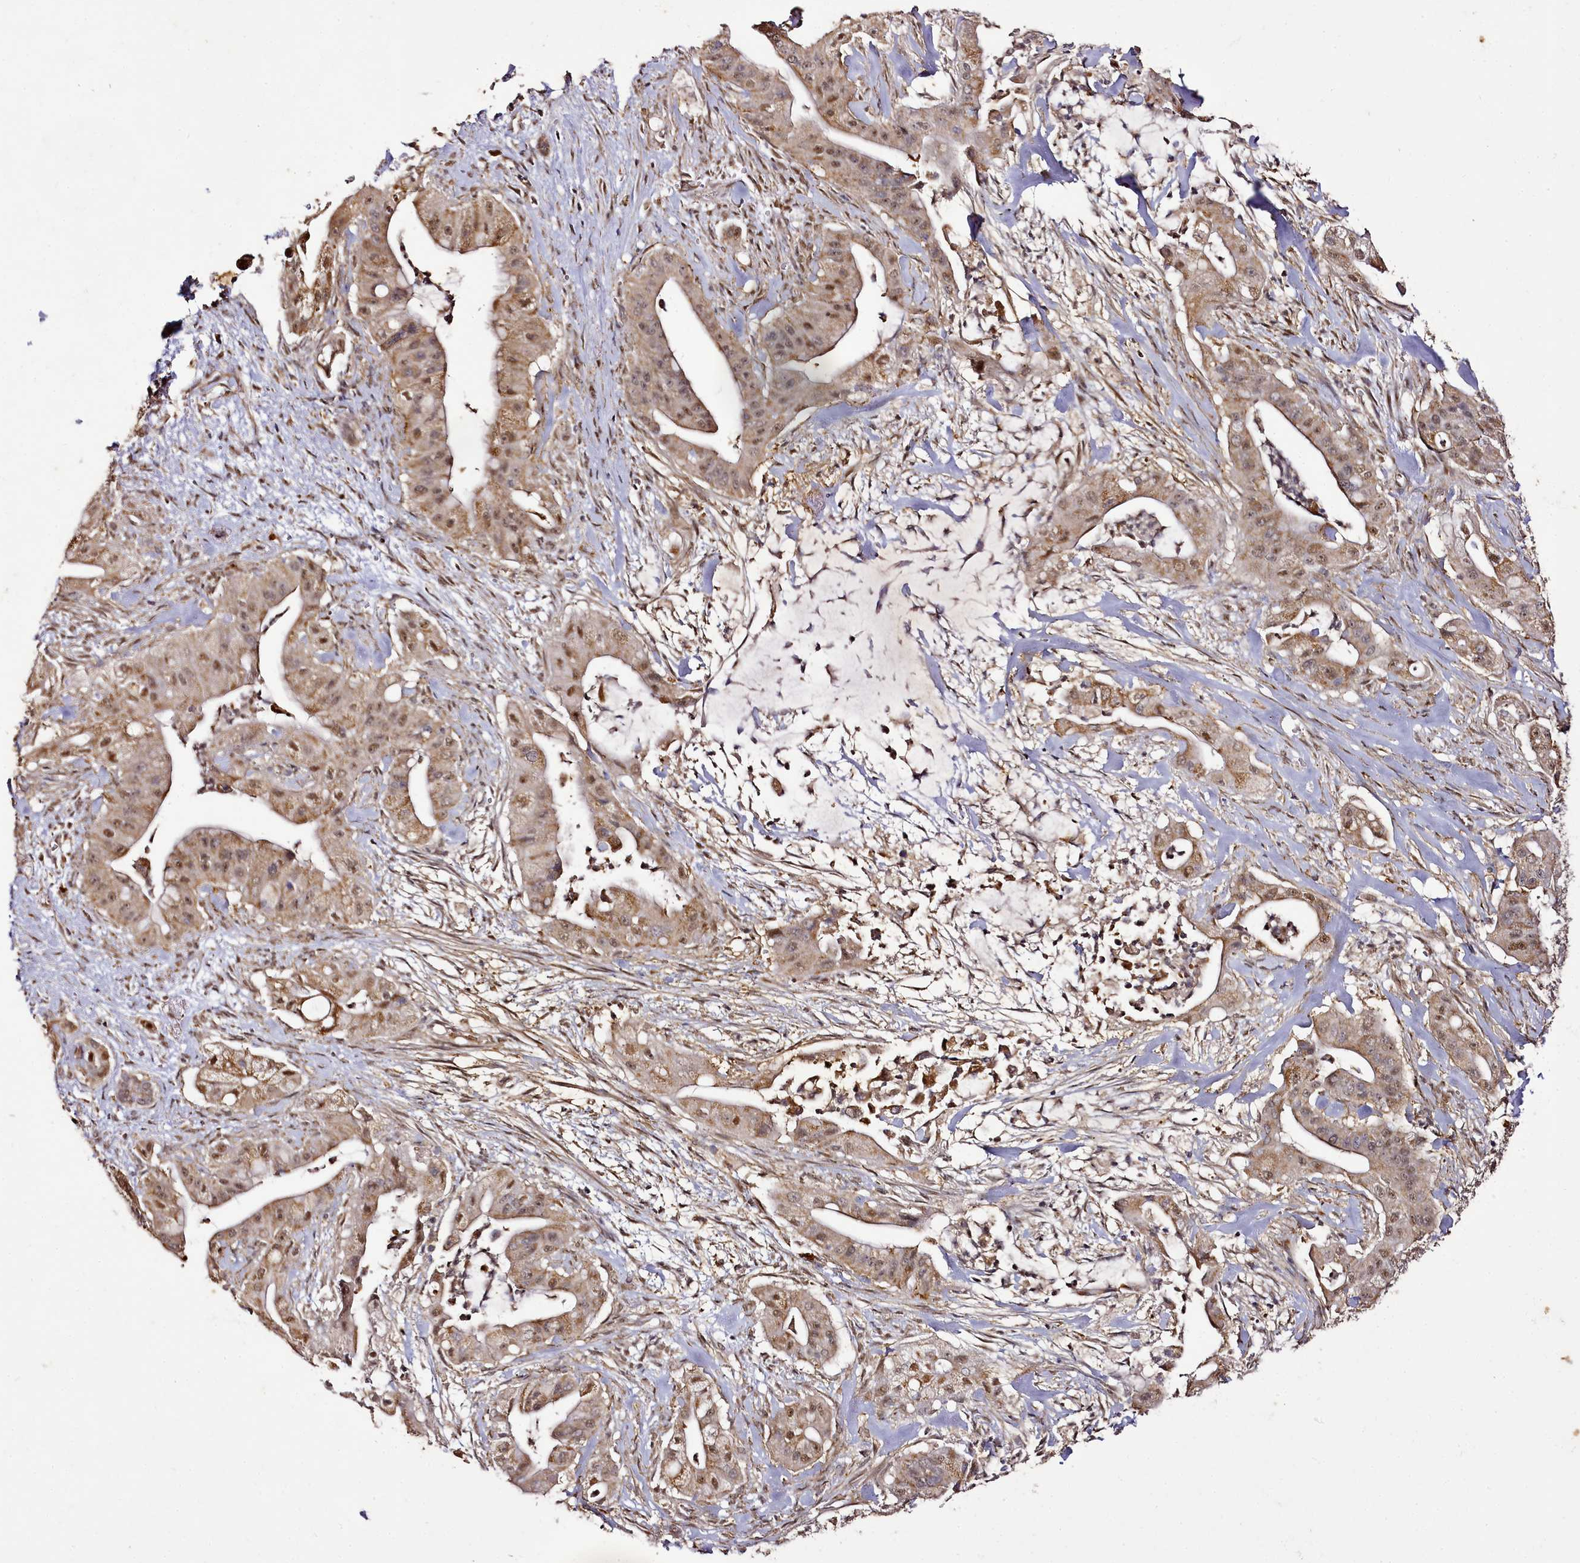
{"staining": {"intensity": "moderate", "quantity": ">75%", "location": "cytoplasmic/membranous,nuclear"}, "tissue": "pancreatic cancer", "cell_type": "Tumor cells", "image_type": "cancer", "snomed": [{"axis": "morphology", "description": "Adenocarcinoma, NOS"}, {"axis": "topography", "description": "Pancreas"}], "caption": "Immunohistochemical staining of human pancreatic adenocarcinoma demonstrates moderate cytoplasmic/membranous and nuclear protein staining in about >75% of tumor cells. The staining is performed using DAB brown chromogen to label protein expression. The nuclei are counter-stained blue using hematoxylin.", "gene": "EDIL3", "patient": {"sex": "male", "age": 57}}